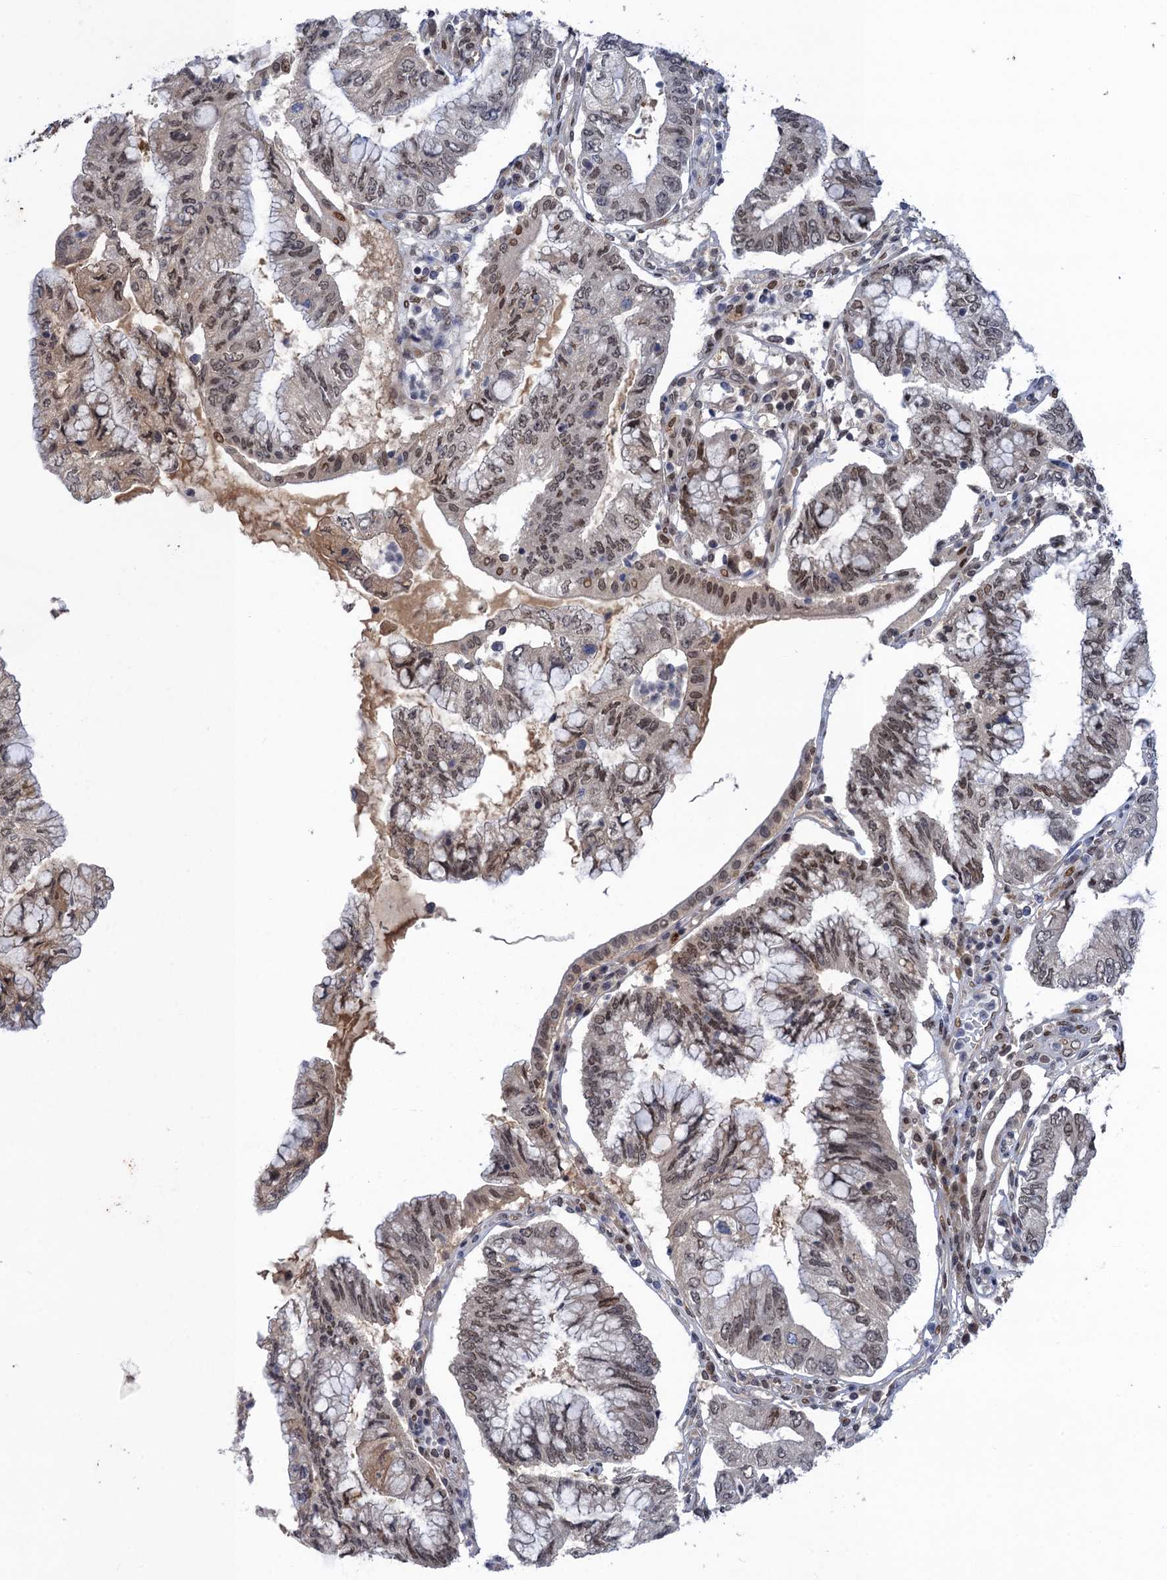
{"staining": {"intensity": "moderate", "quantity": ">75%", "location": "nuclear"}, "tissue": "pancreatic cancer", "cell_type": "Tumor cells", "image_type": "cancer", "snomed": [{"axis": "morphology", "description": "Adenocarcinoma, NOS"}, {"axis": "topography", "description": "Pancreas"}], "caption": "Pancreatic adenocarcinoma stained for a protein (brown) shows moderate nuclear positive expression in approximately >75% of tumor cells.", "gene": "NEK8", "patient": {"sex": "female", "age": 73}}